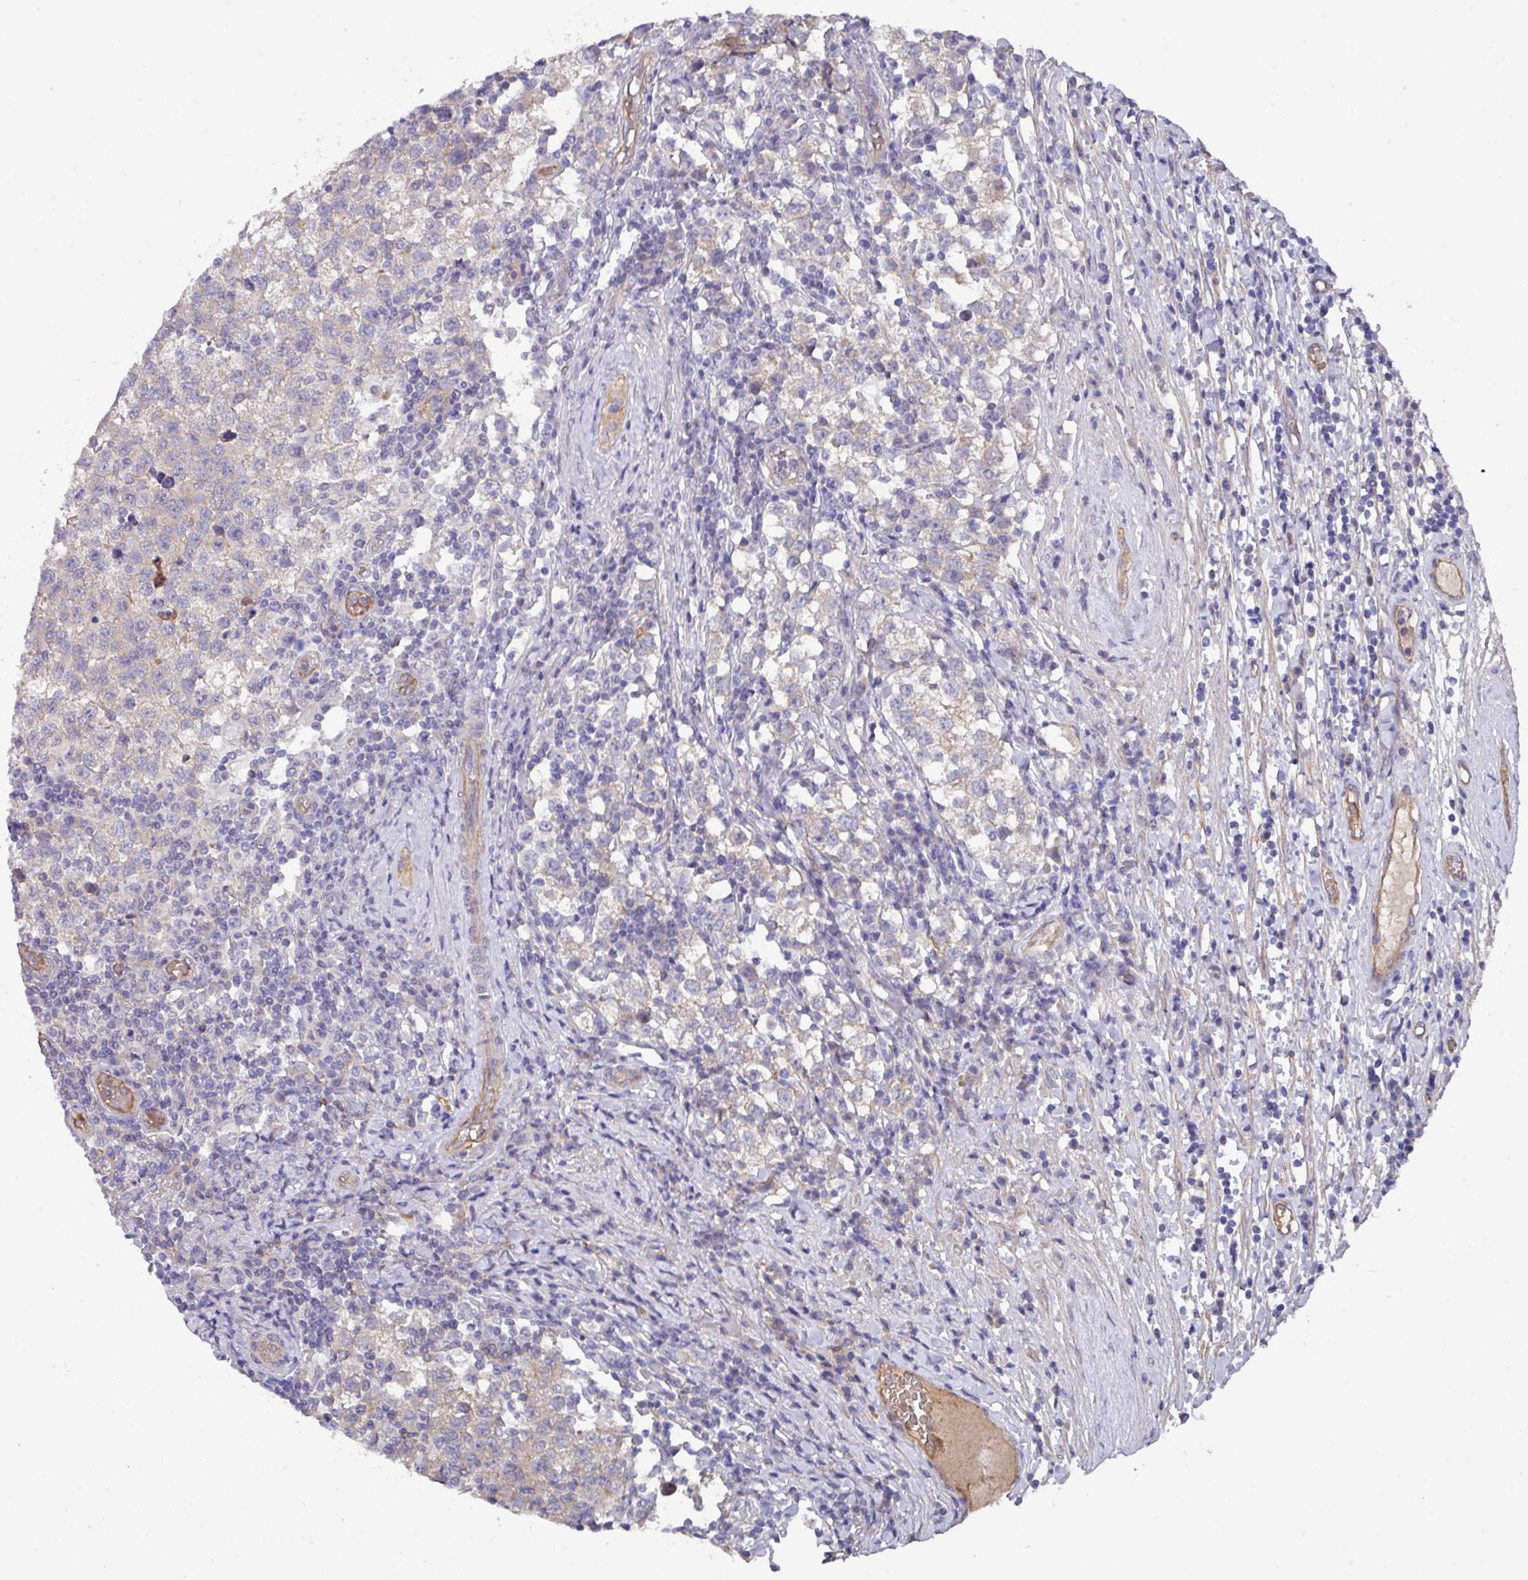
{"staining": {"intensity": "negative", "quantity": "none", "location": "none"}, "tissue": "testis cancer", "cell_type": "Tumor cells", "image_type": "cancer", "snomed": [{"axis": "morphology", "description": "Seminoma, NOS"}, {"axis": "topography", "description": "Testis"}], "caption": "Testis cancer (seminoma) was stained to show a protein in brown. There is no significant positivity in tumor cells. Nuclei are stained in blue.", "gene": "PRR5", "patient": {"sex": "male", "age": 34}}